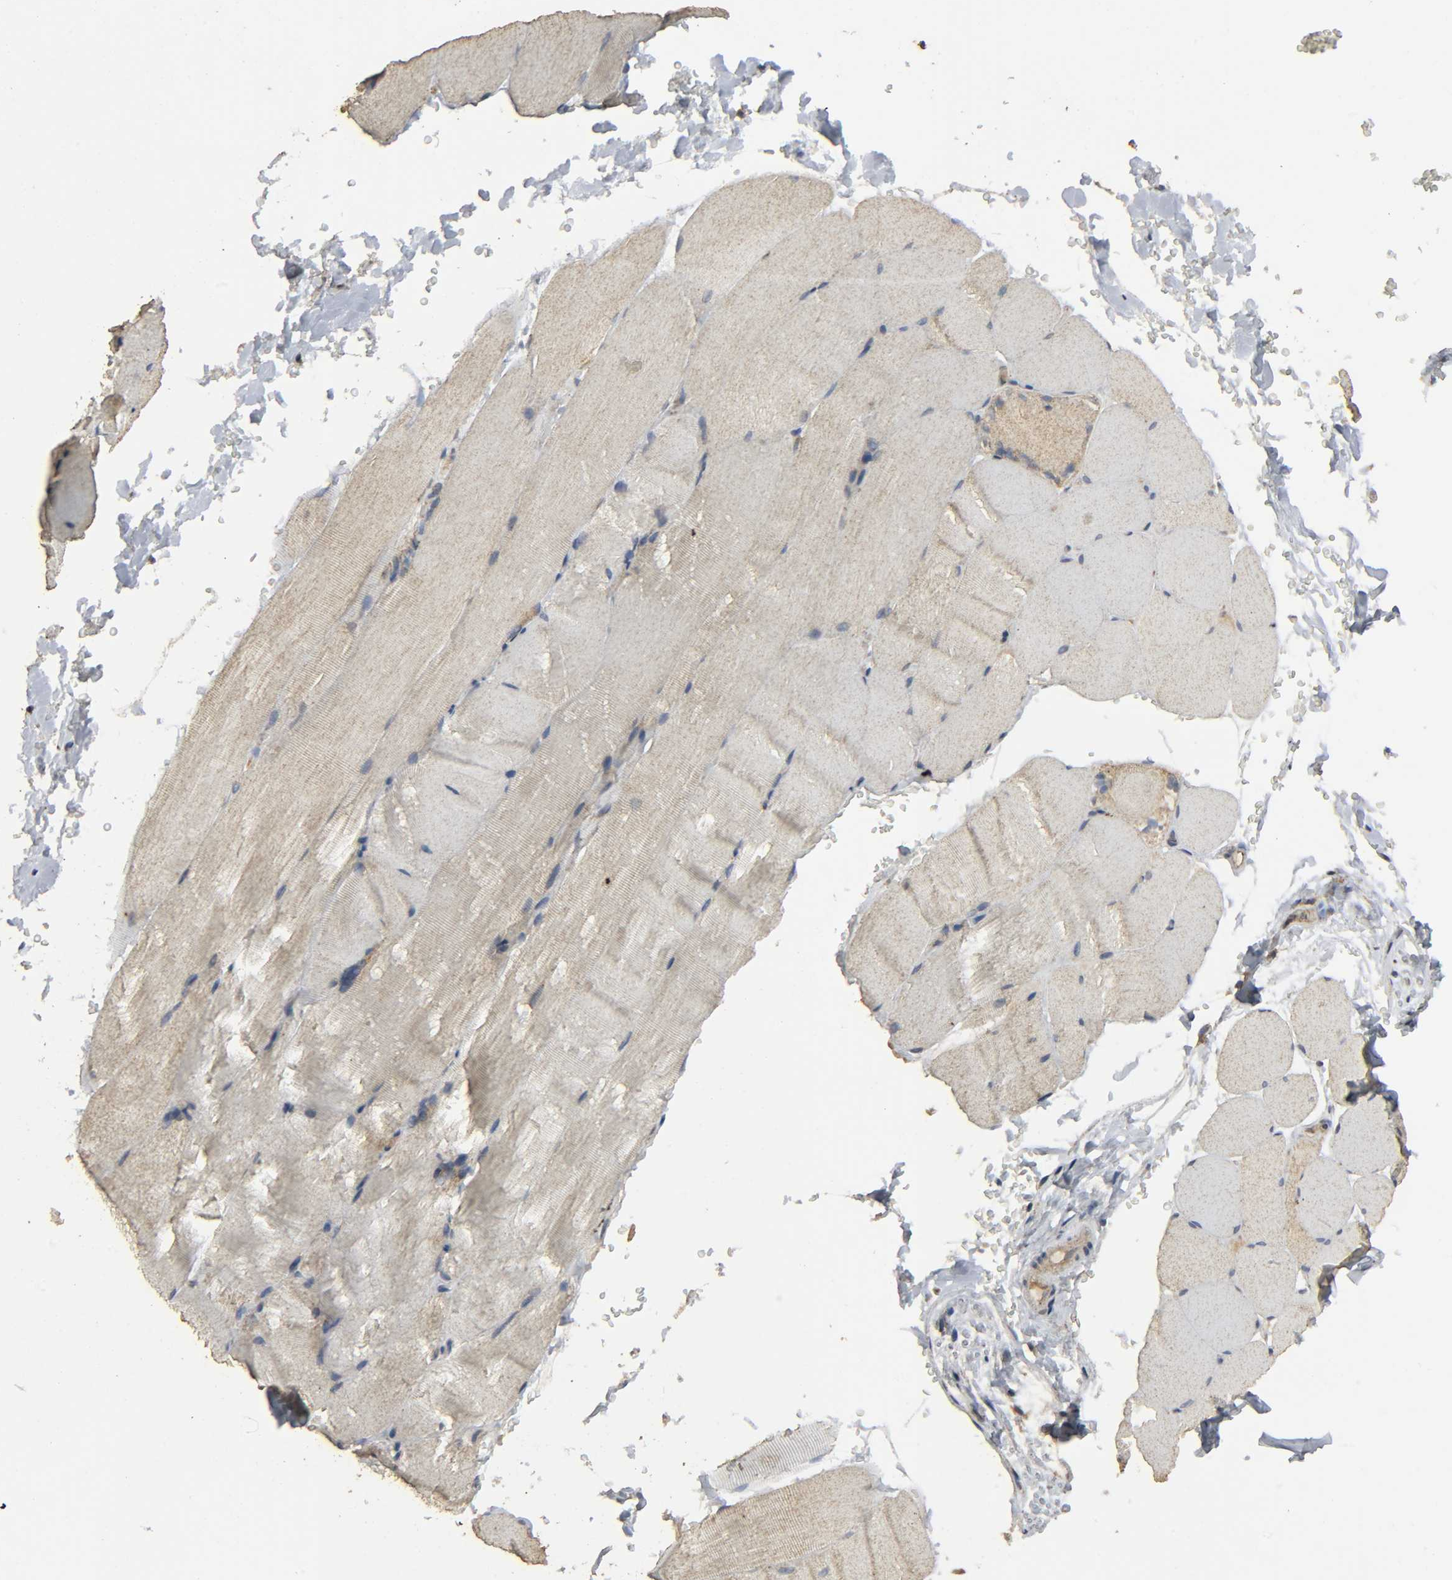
{"staining": {"intensity": "weak", "quantity": ">75%", "location": "cytoplasmic/membranous"}, "tissue": "skeletal muscle", "cell_type": "Myocytes", "image_type": "normal", "snomed": [{"axis": "morphology", "description": "Normal tissue, NOS"}, {"axis": "topography", "description": "Skeletal muscle"}, {"axis": "topography", "description": "Parathyroid gland"}], "caption": "Immunohistochemistry (DAB) staining of normal skeletal muscle exhibits weak cytoplasmic/membranous protein staining in about >75% of myocytes. The staining was performed using DAB (3,3'-diaminobenzidine) to visualize the protein expression in brown, while the nuclei were stained in blue with hematoxylin (Magnification: 20x).", "gene": "DDX6", "patient": {"sex": "female", "age": 37}}